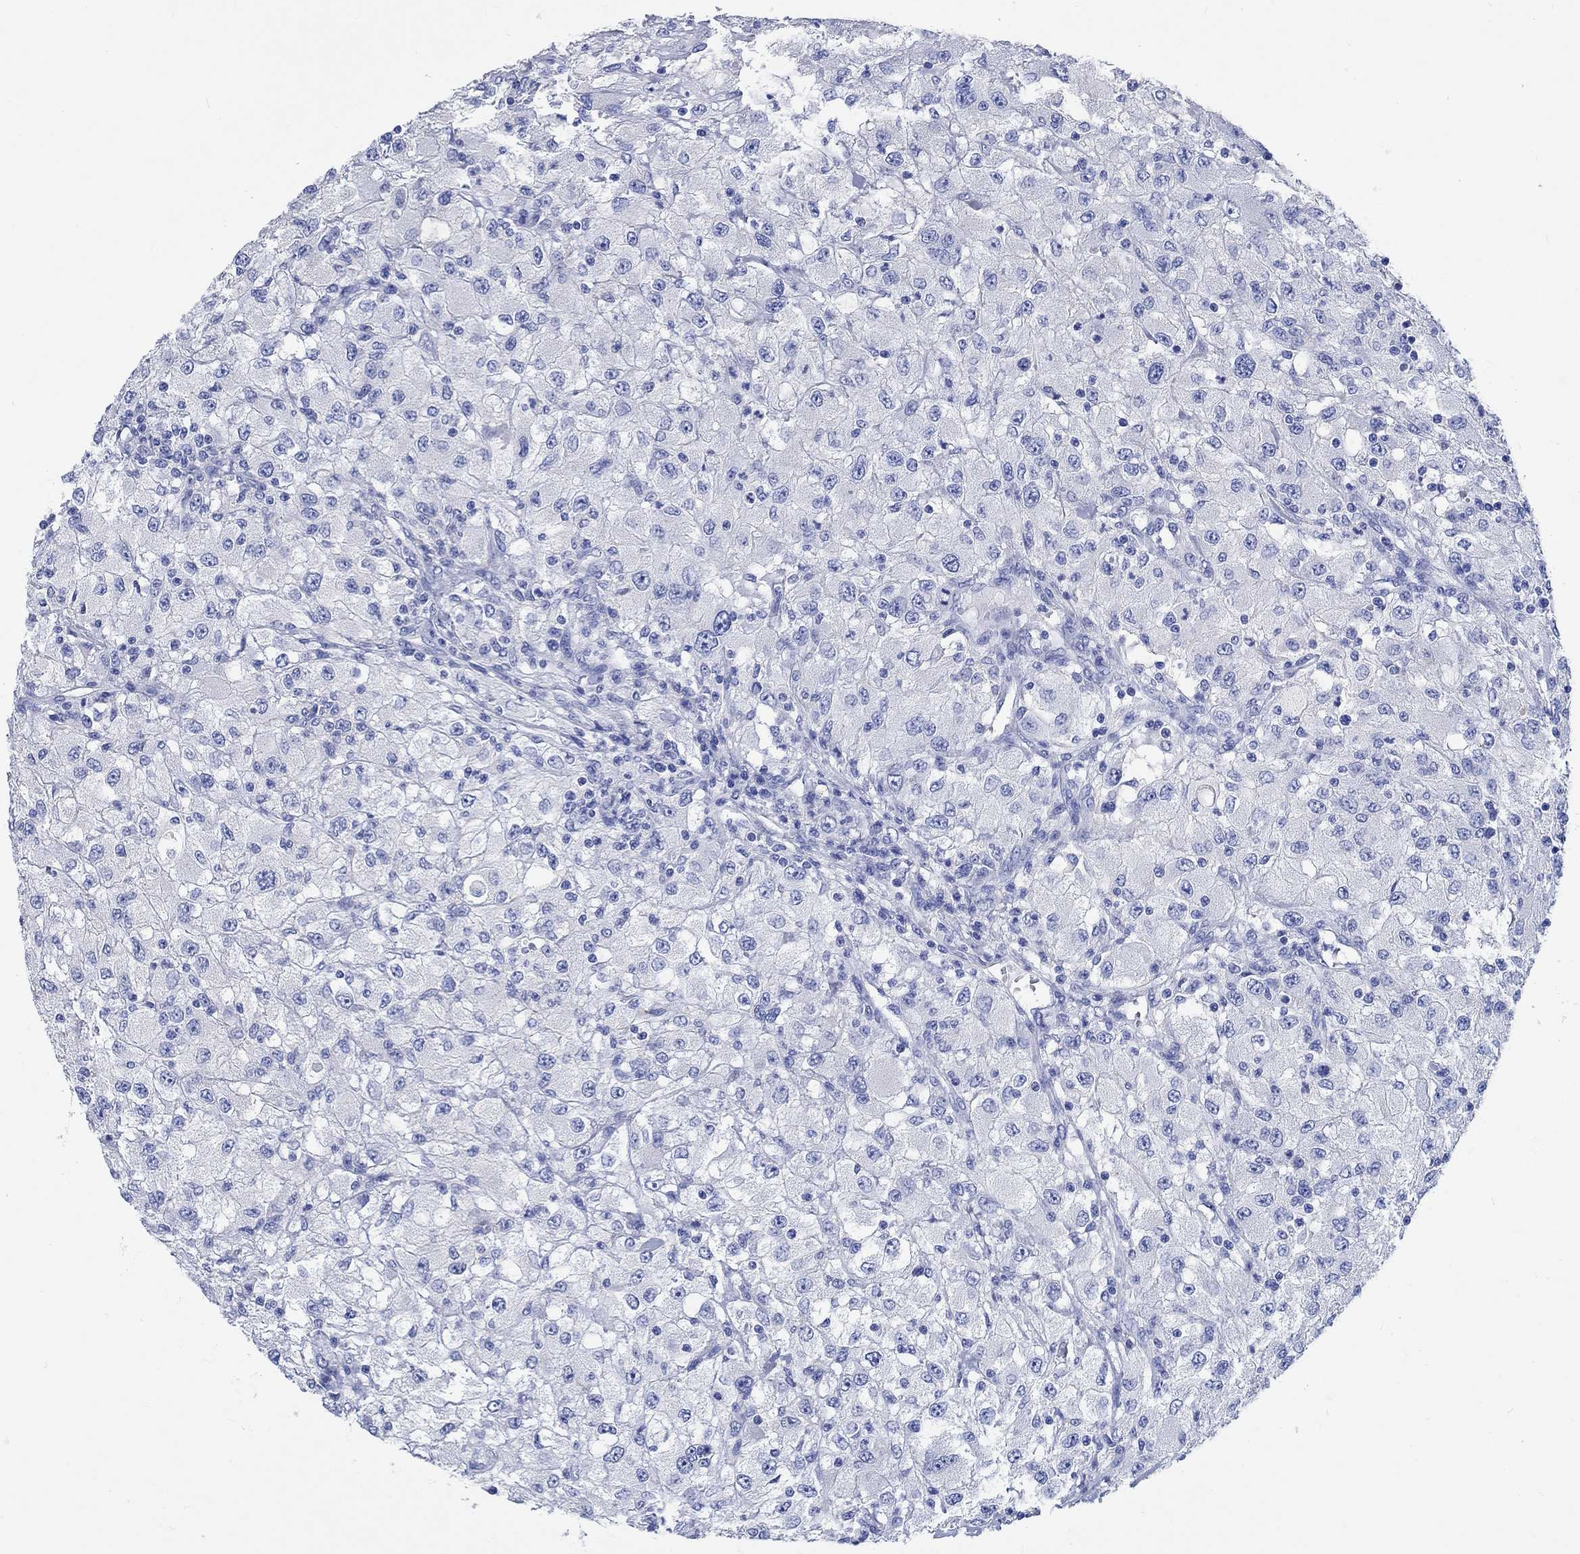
{"staining": {"intensity": "negative", "quantity": "none", "location": "none"}, "tissue": "renal cancer", "cell_type": "Tumor cells", "image_type": "cancer", "snomed": [{"axis": "morphology", "description": "Adenocarcinoma, NOS"}, {"axis": "topography", "description": "Kidney"}], "caption": "An image of human adenocarcinoma (renal) is negative for staining in tumor cells.", "gene": "SHISA4", "patient": {"sex": "female", "age": 67}}